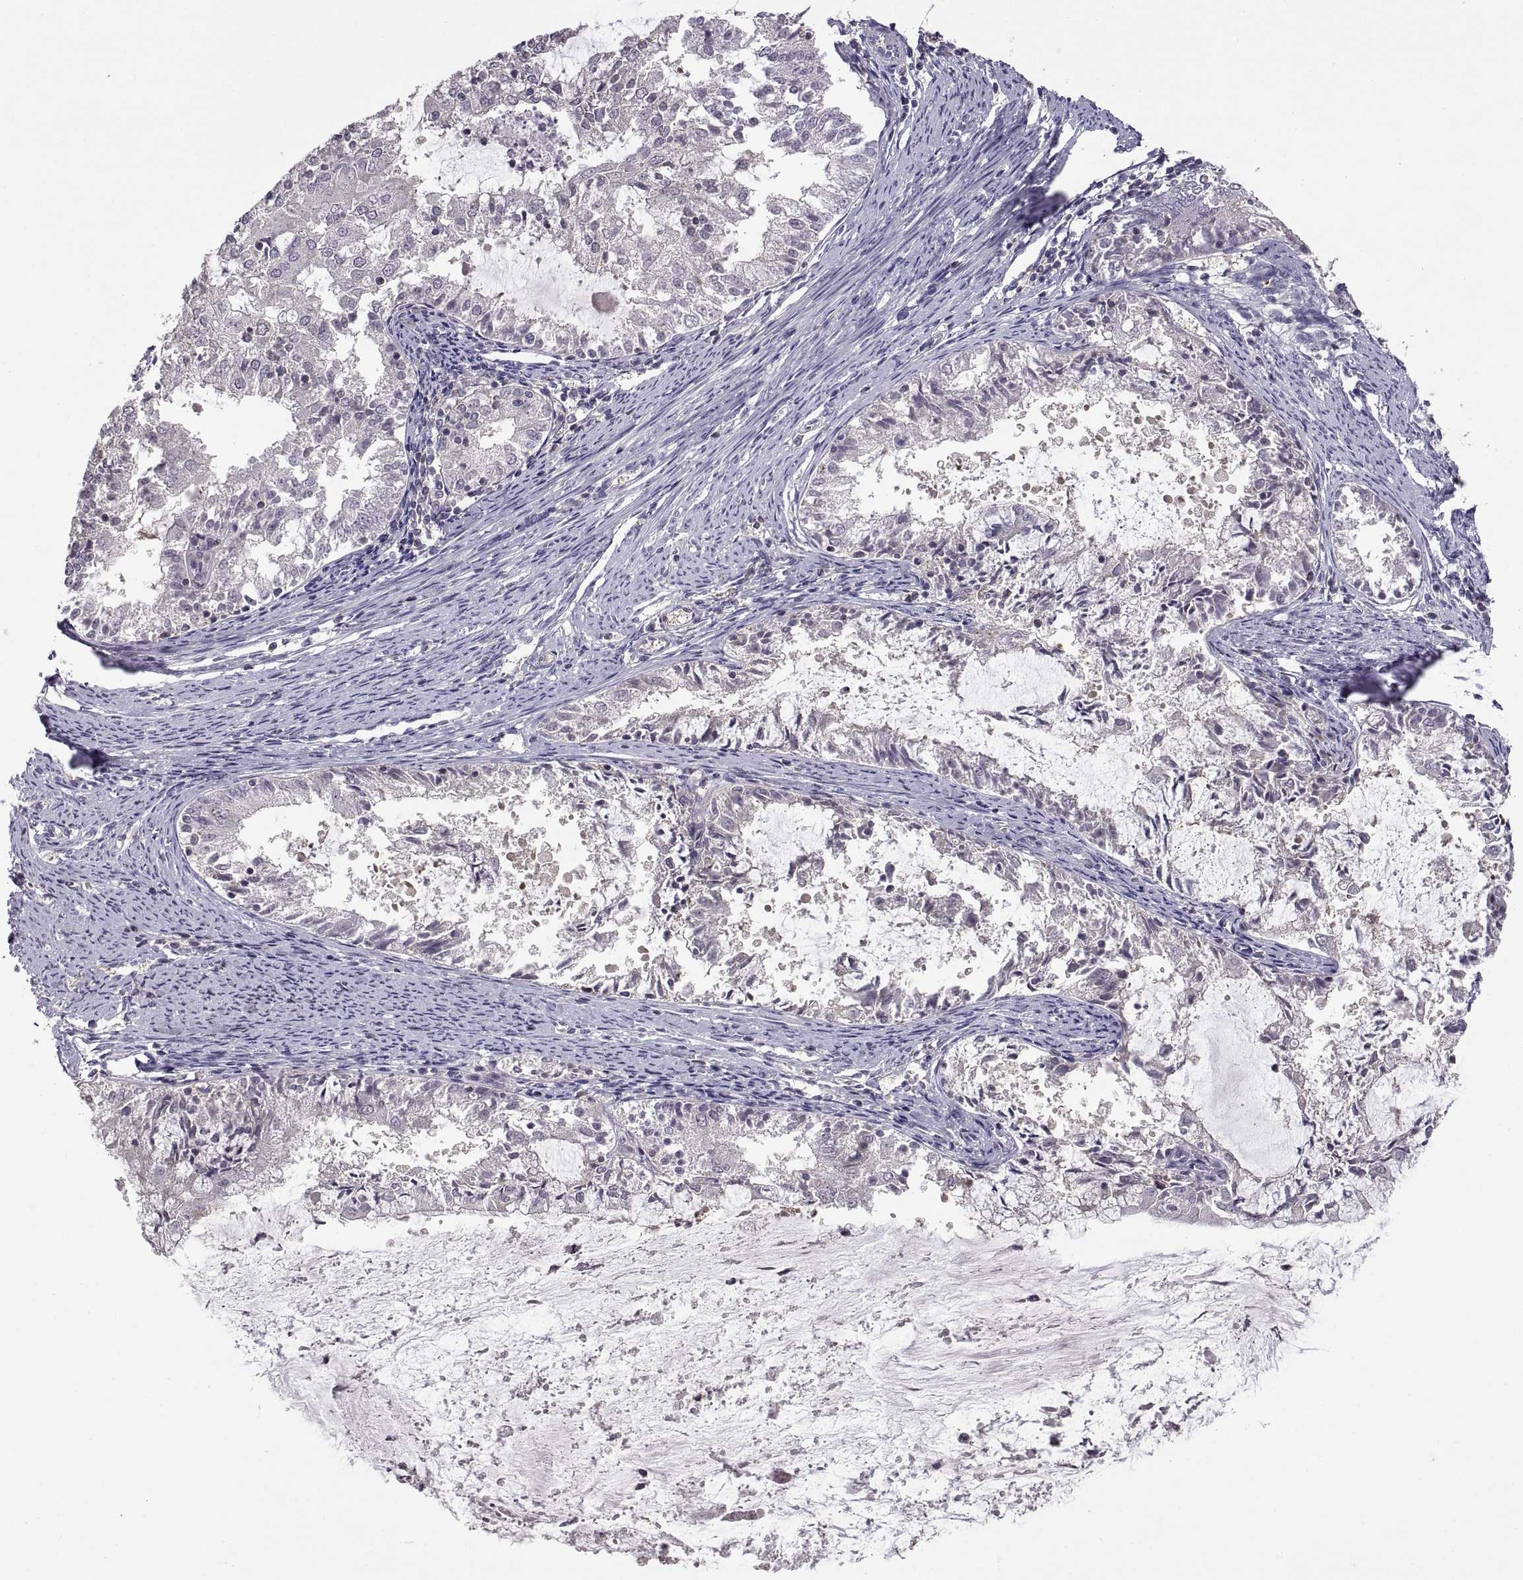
{"staining": {"intensity": "negative", "quantity": "none", "location": "none"}, "tissue": "endometrial cancer", "cell_type": "Tumor cells", "image_type": "cancer", "snomed": [{"axis": "morphology", "description": "Adenocarcinoma, NOS"}, {"axis": "topography", "description": "Endometrium"}], "caption": "Immunohistochemical staining of human endometrial cancer (adenocarcinoma) shows no significant positivity in tumor cells.", "gene": "NMNAT2", "patient": {"sex": "female", "age": 57}}